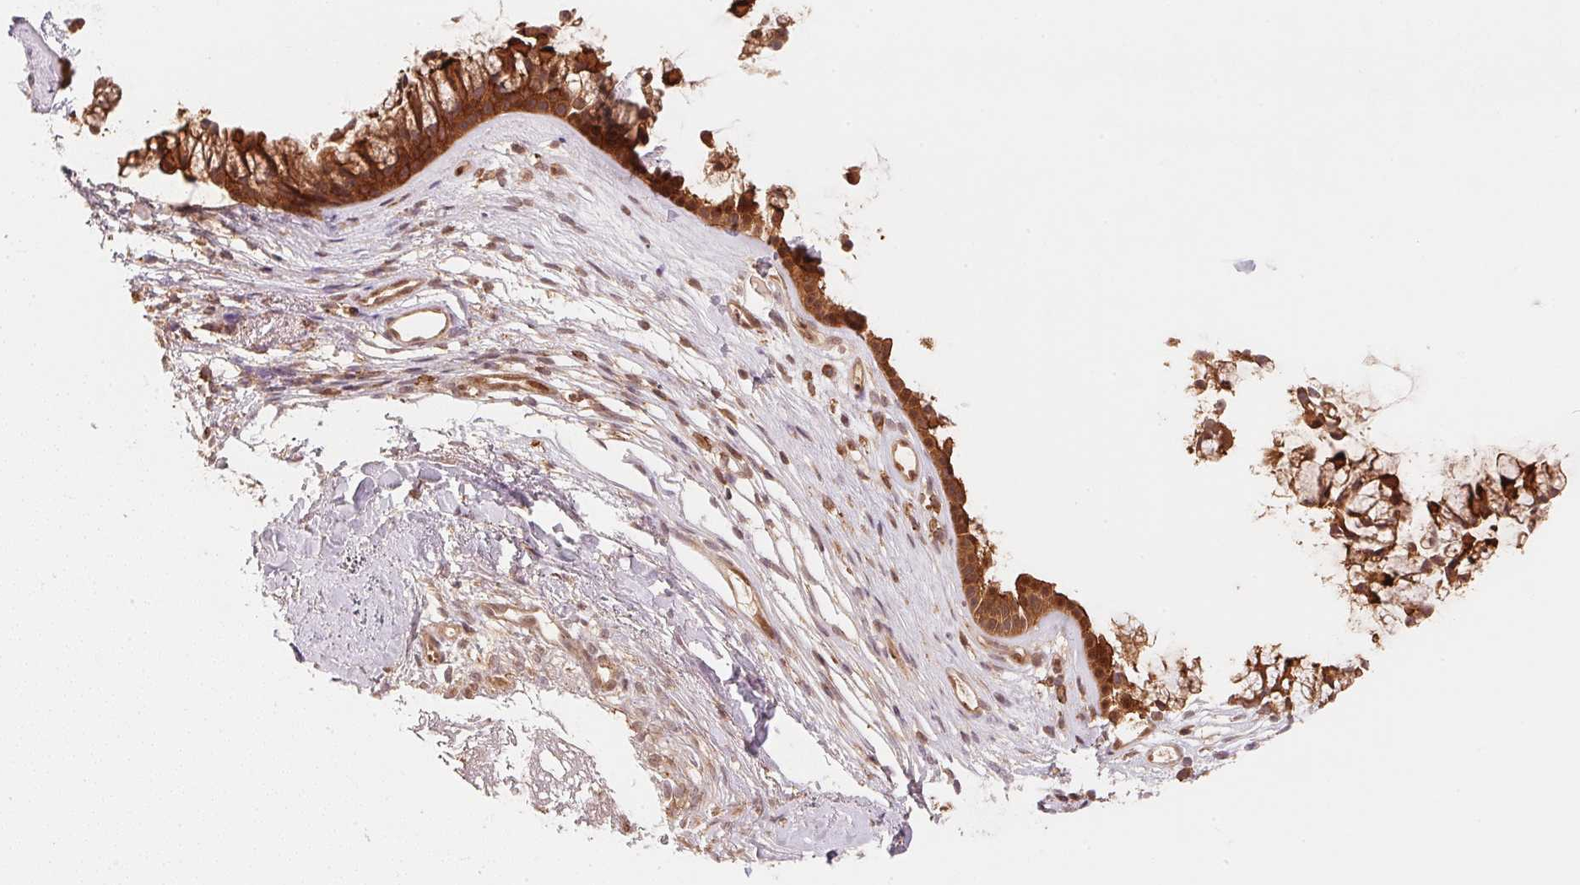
{"staining": {"intensity": "strong", "quantity": ">75%", "location": "cytoplasmic/membranous,nuclear"}, "tissue": "nasopharynx", "cell_type": "Respiratory epithelial cells", "image_type": "normal", "snomed": [{"axis": "morphology", "description": "Normal tissue, NOS"}, {"axis": "topography", "description": "Nasopharynx"}], "caption": "Brown immunohistochemical staining in benign nasopharynx reveals strong cytoplasmic/membranous,nuclear staining in about >75% of respiratory epithelial cells. (DAB = brown stain, brightfield microscopy at high magnification).", "gene": "CCDC102B", "patient": {"sex": "female", "age": 75}}